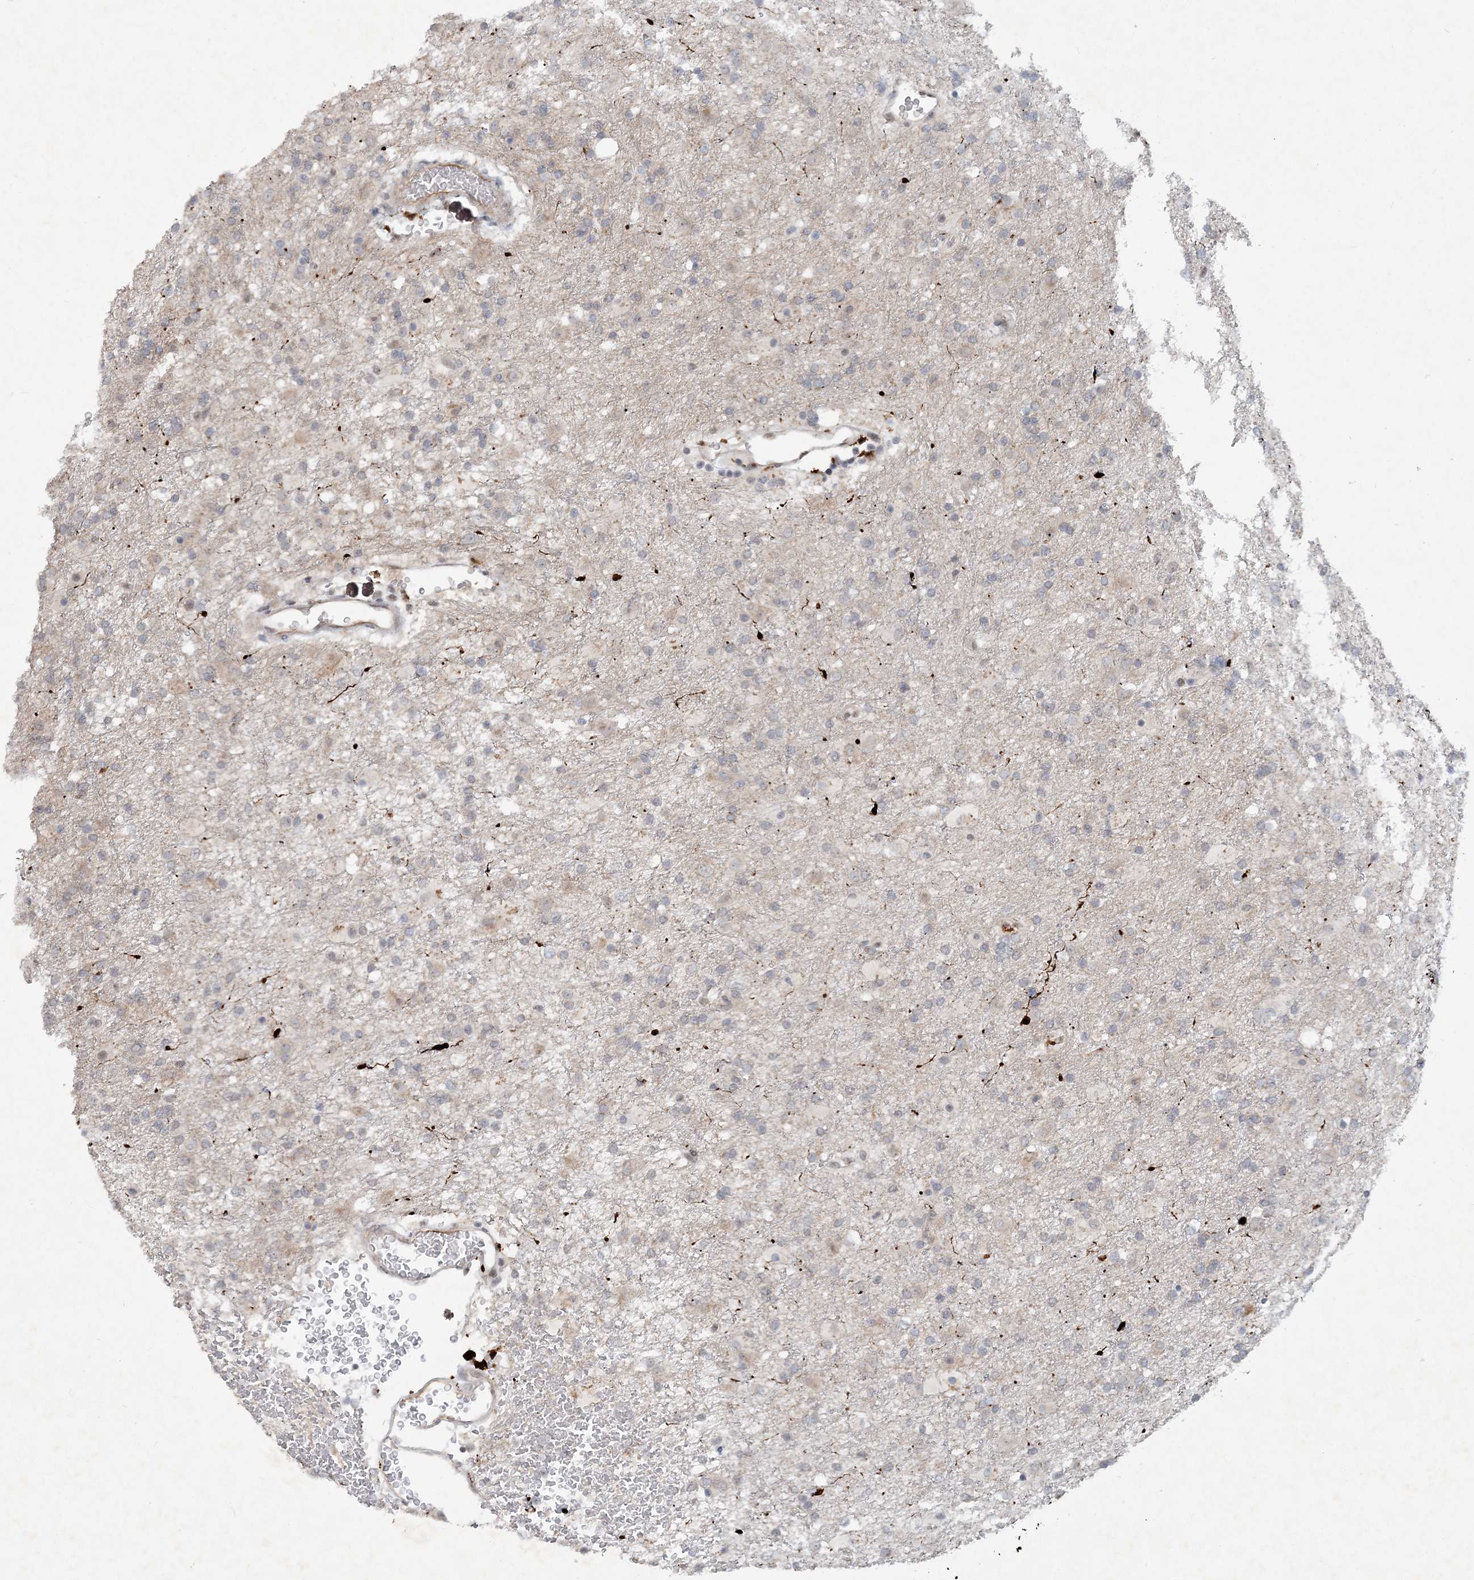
{"staining": {"intensity": "negative", "quantity": "none", "location": "none"}, "tissue": "glioma", "cell_type": "Tumor cells", "image_type": "cancer", "snomed": [{"axis": "morphology", "description": "Glioma, malignant, Low grade"}, {"axis": "topography", "description": "Brain"}], "caption": "Glioma stained for a protein using IHC shows no expression tumor cells.", "gene": "GIN1", "patient": {"sex": "male", "age": 65}}